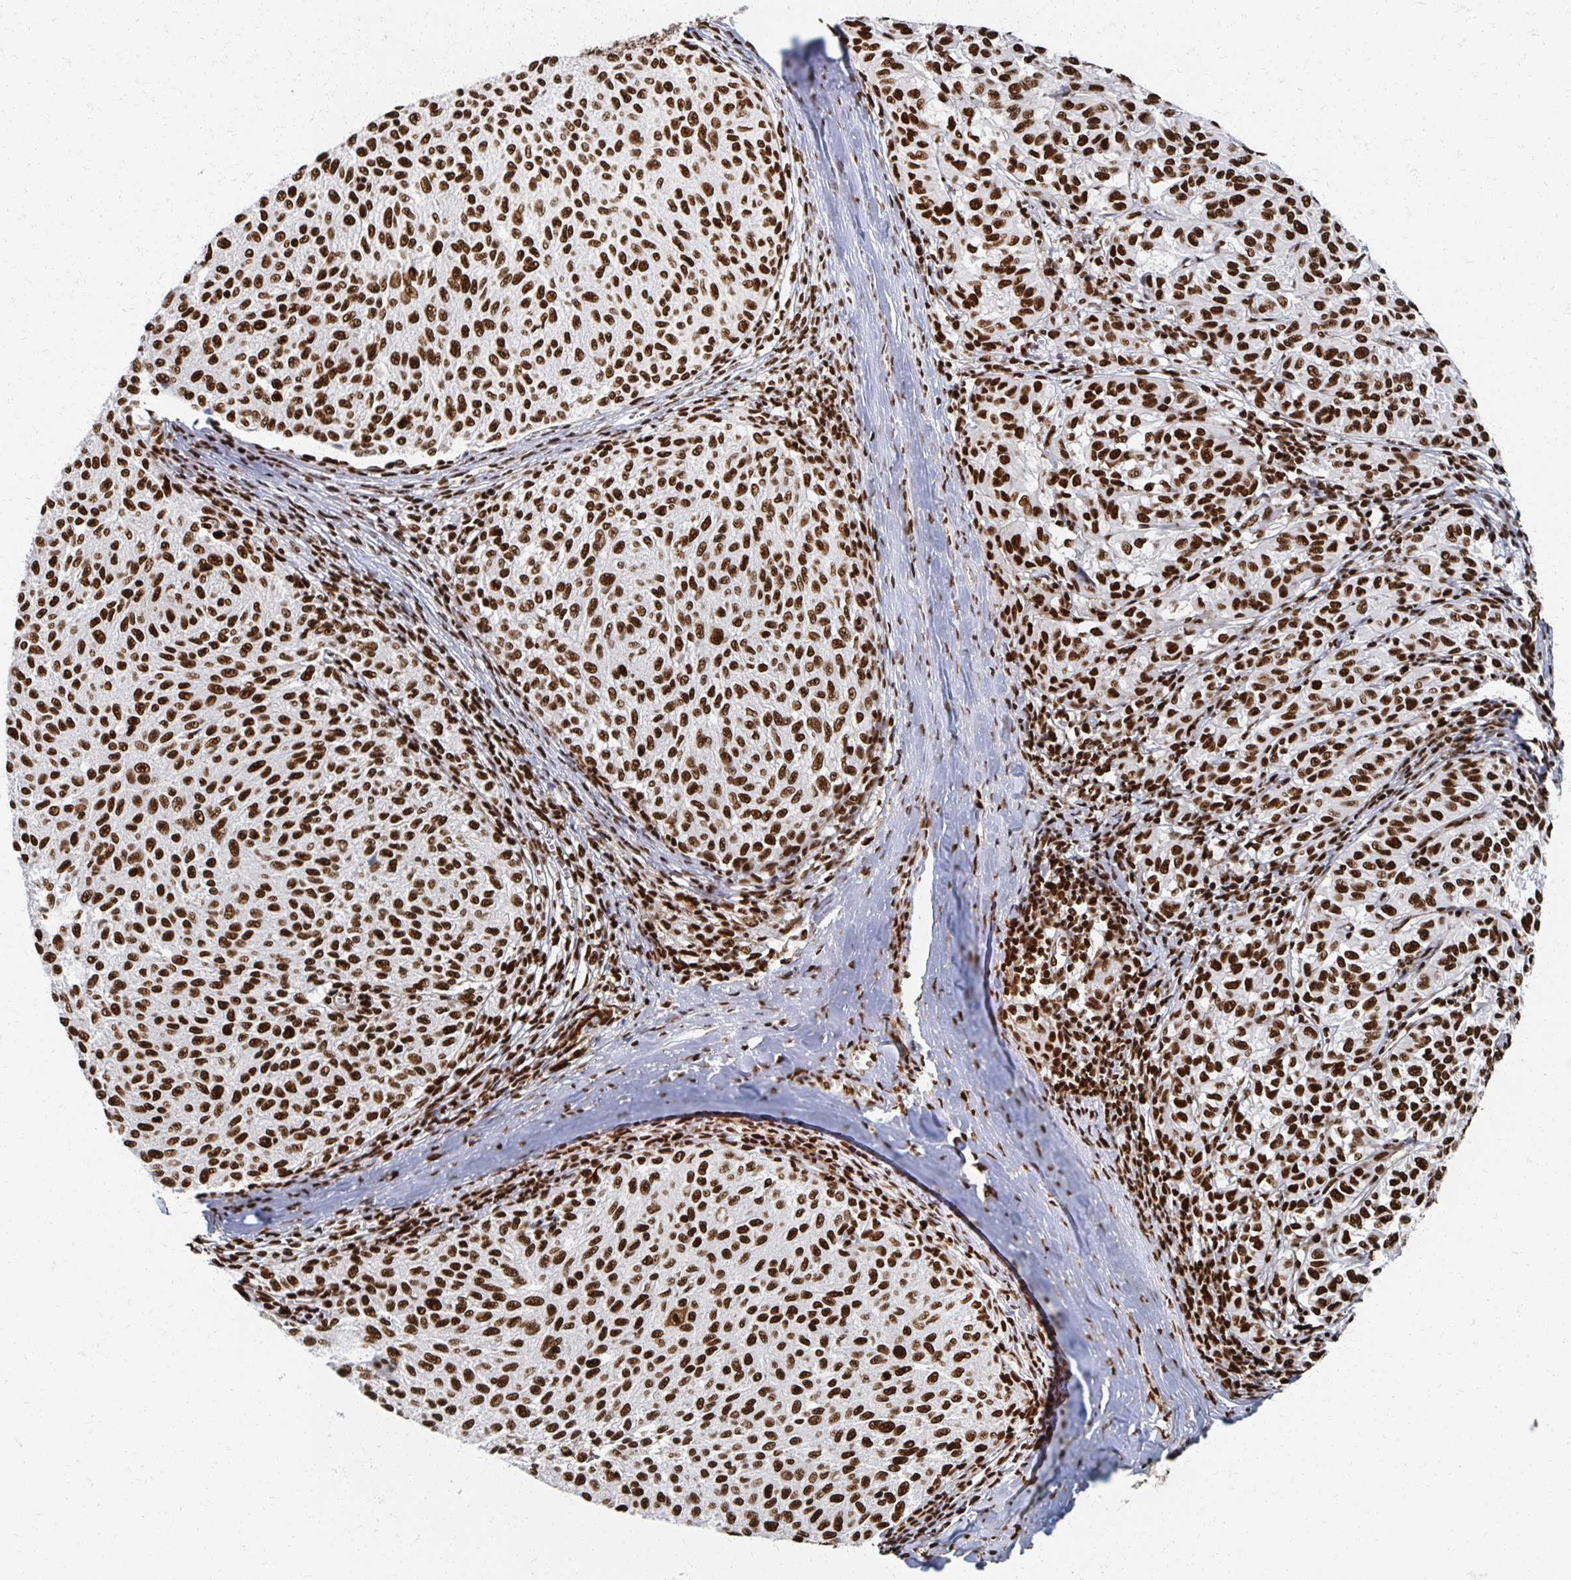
{"staining": {"intensity": "strong", "quantity": ">75%", "location": "nuclear"}, "tissue": "melanoma", "cell_type": "Tumor cells", "image_type": "cancer", "snomed": [{"axis": "morphology", "description": "Malignant melanoma, NOS"}, {"axis": "topography", "description": "Skin"}], "caption": "About >75% of tumor cells in malignant melanoma display strong nuclear protein positivity as visualized by brown immunohistochemical staining.", "gene": "RBBP7", "patient": {"sex": "female", "age": 72}}